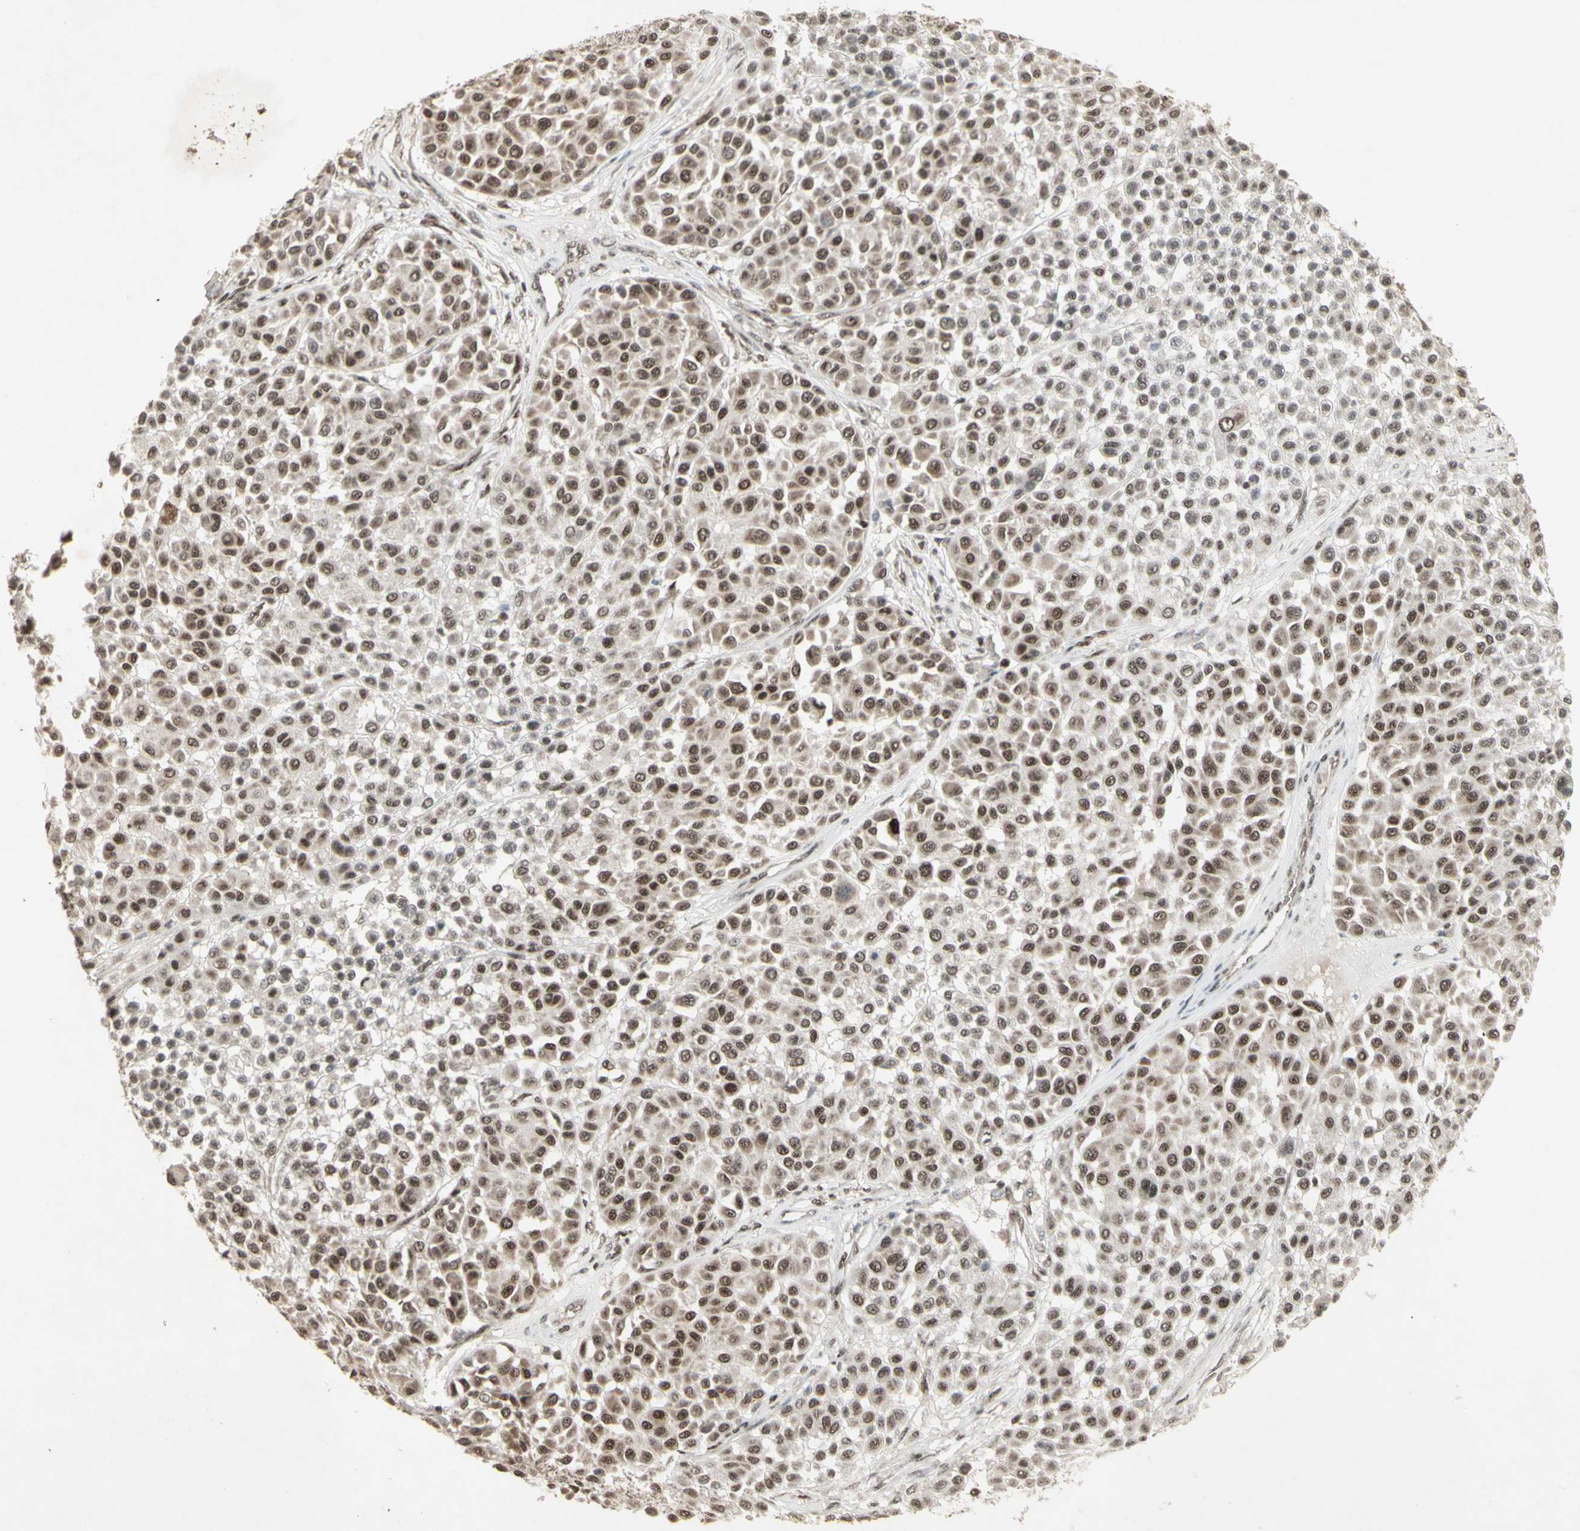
{"staining": {"intensity": "moderate", "quantity": ">75%", "location": "cytoplasmic/membranous,nuclear"}, "tissue": "melanoma", "cell_type": "Tumor cells", "image_type": "cancer", "snomed": [{"axis": "morphology", "description": "Malignant melanoma, Metastatic site"}, {"axis": "topography", "description": "Soft tissue"}], "caption": "Protein analysis of malignant melanoma (metastatic site) tissue demonstrates moderate cytoplasmic/membranous and nuclear positivity in about >75% of tumor cells.", "gene": "CCNT1", "patient": {"sex": "male", "age": 41}}